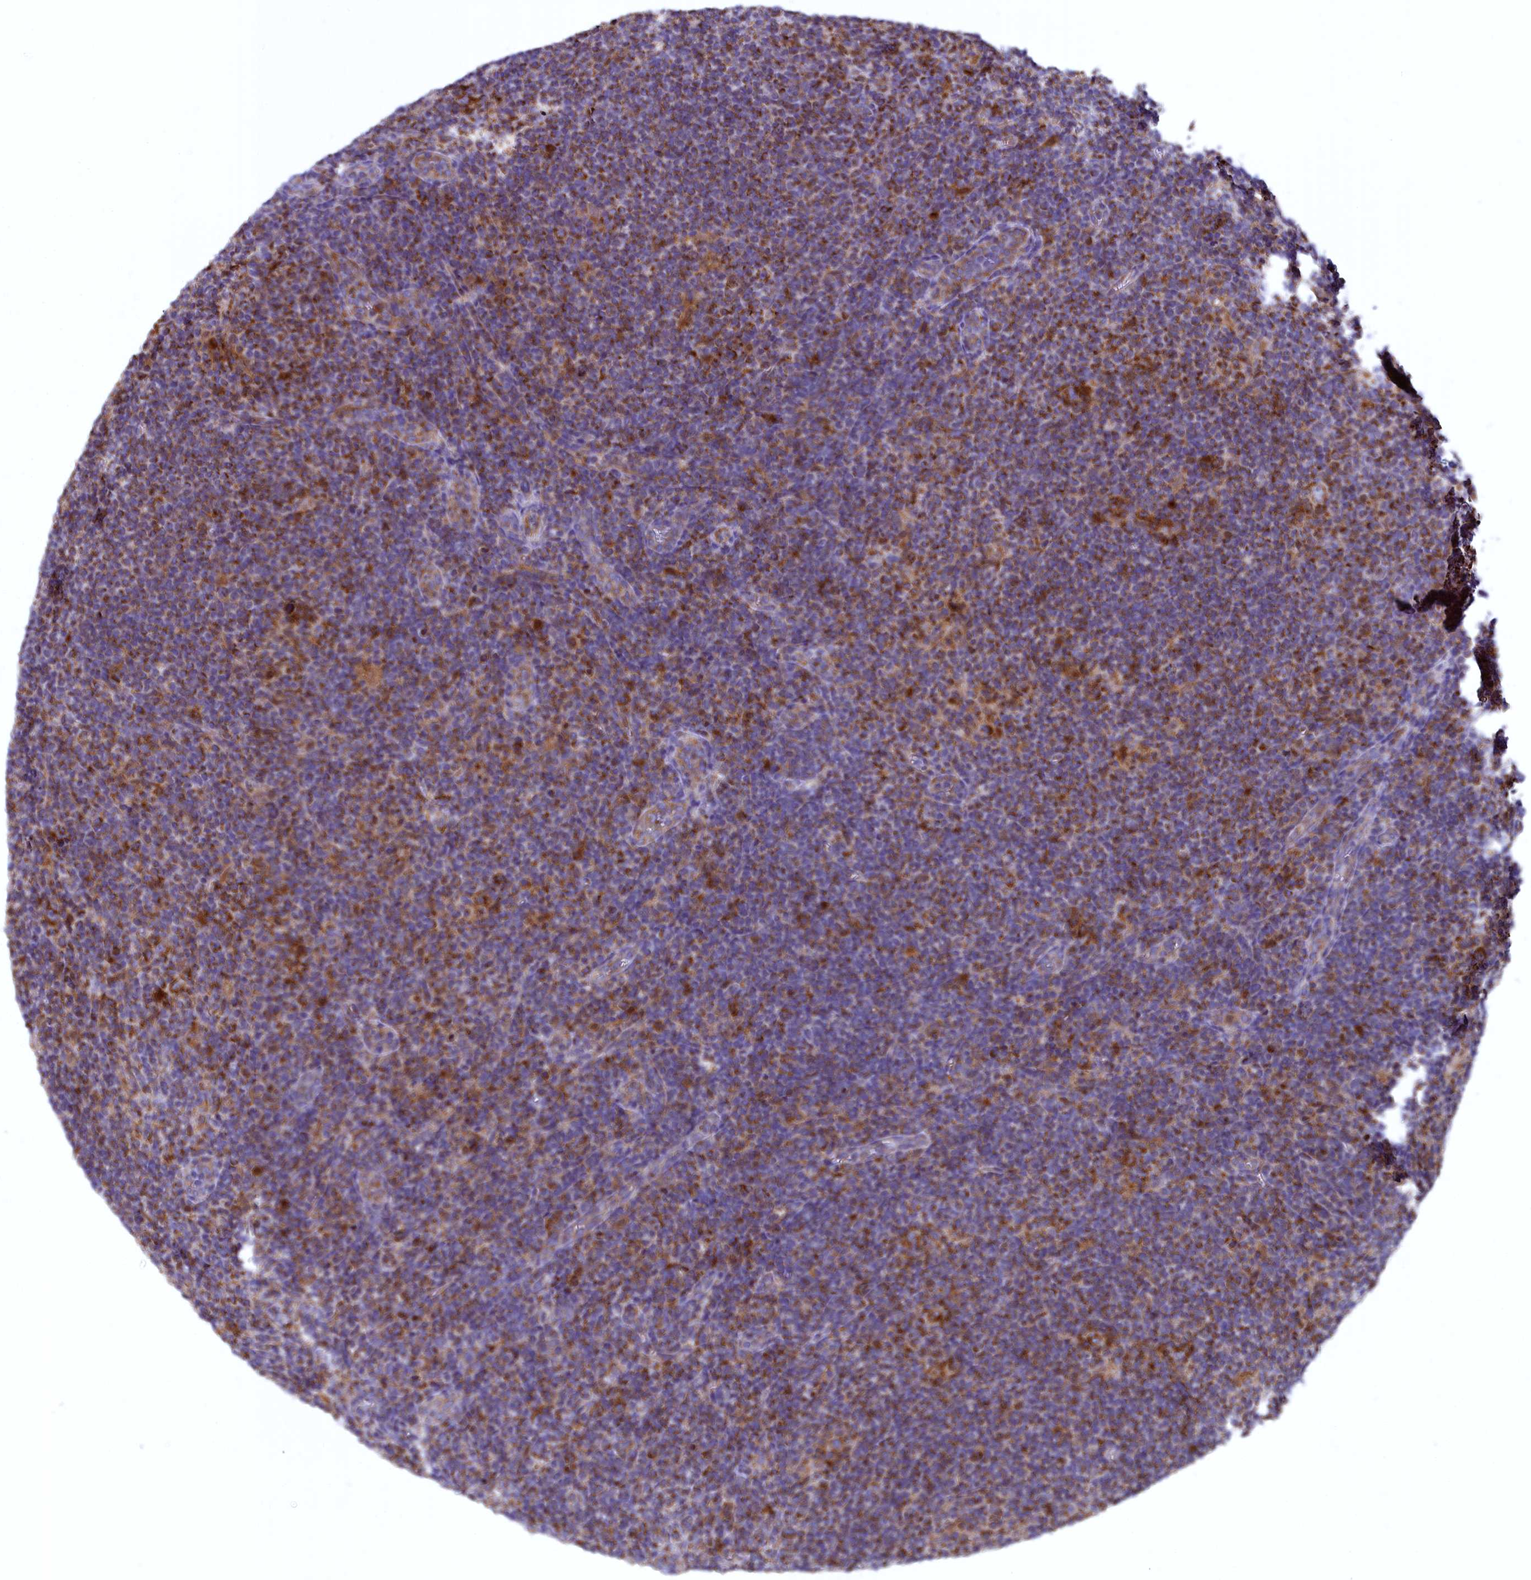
{"staining": {"intensity": "strong", "quantity": "<25%", "location": "cytoplasmic/membranous"}, "tissue": "lymphoma", "cell_type": "Tumor cells", "image_type": "cancer", "snomed": [{"axis": "morphology", "description": "Hodgkin's disease, NOS"}, {"axis": "topography", "description": "Lymph node"}], "caption": "Lymphoma stained with a brown dye displays strong cytoplasmic/membranous positive staining in about <25% of tumor cells.", "gene": "COX17", "patient": {"sex": "female", "age": 57}}